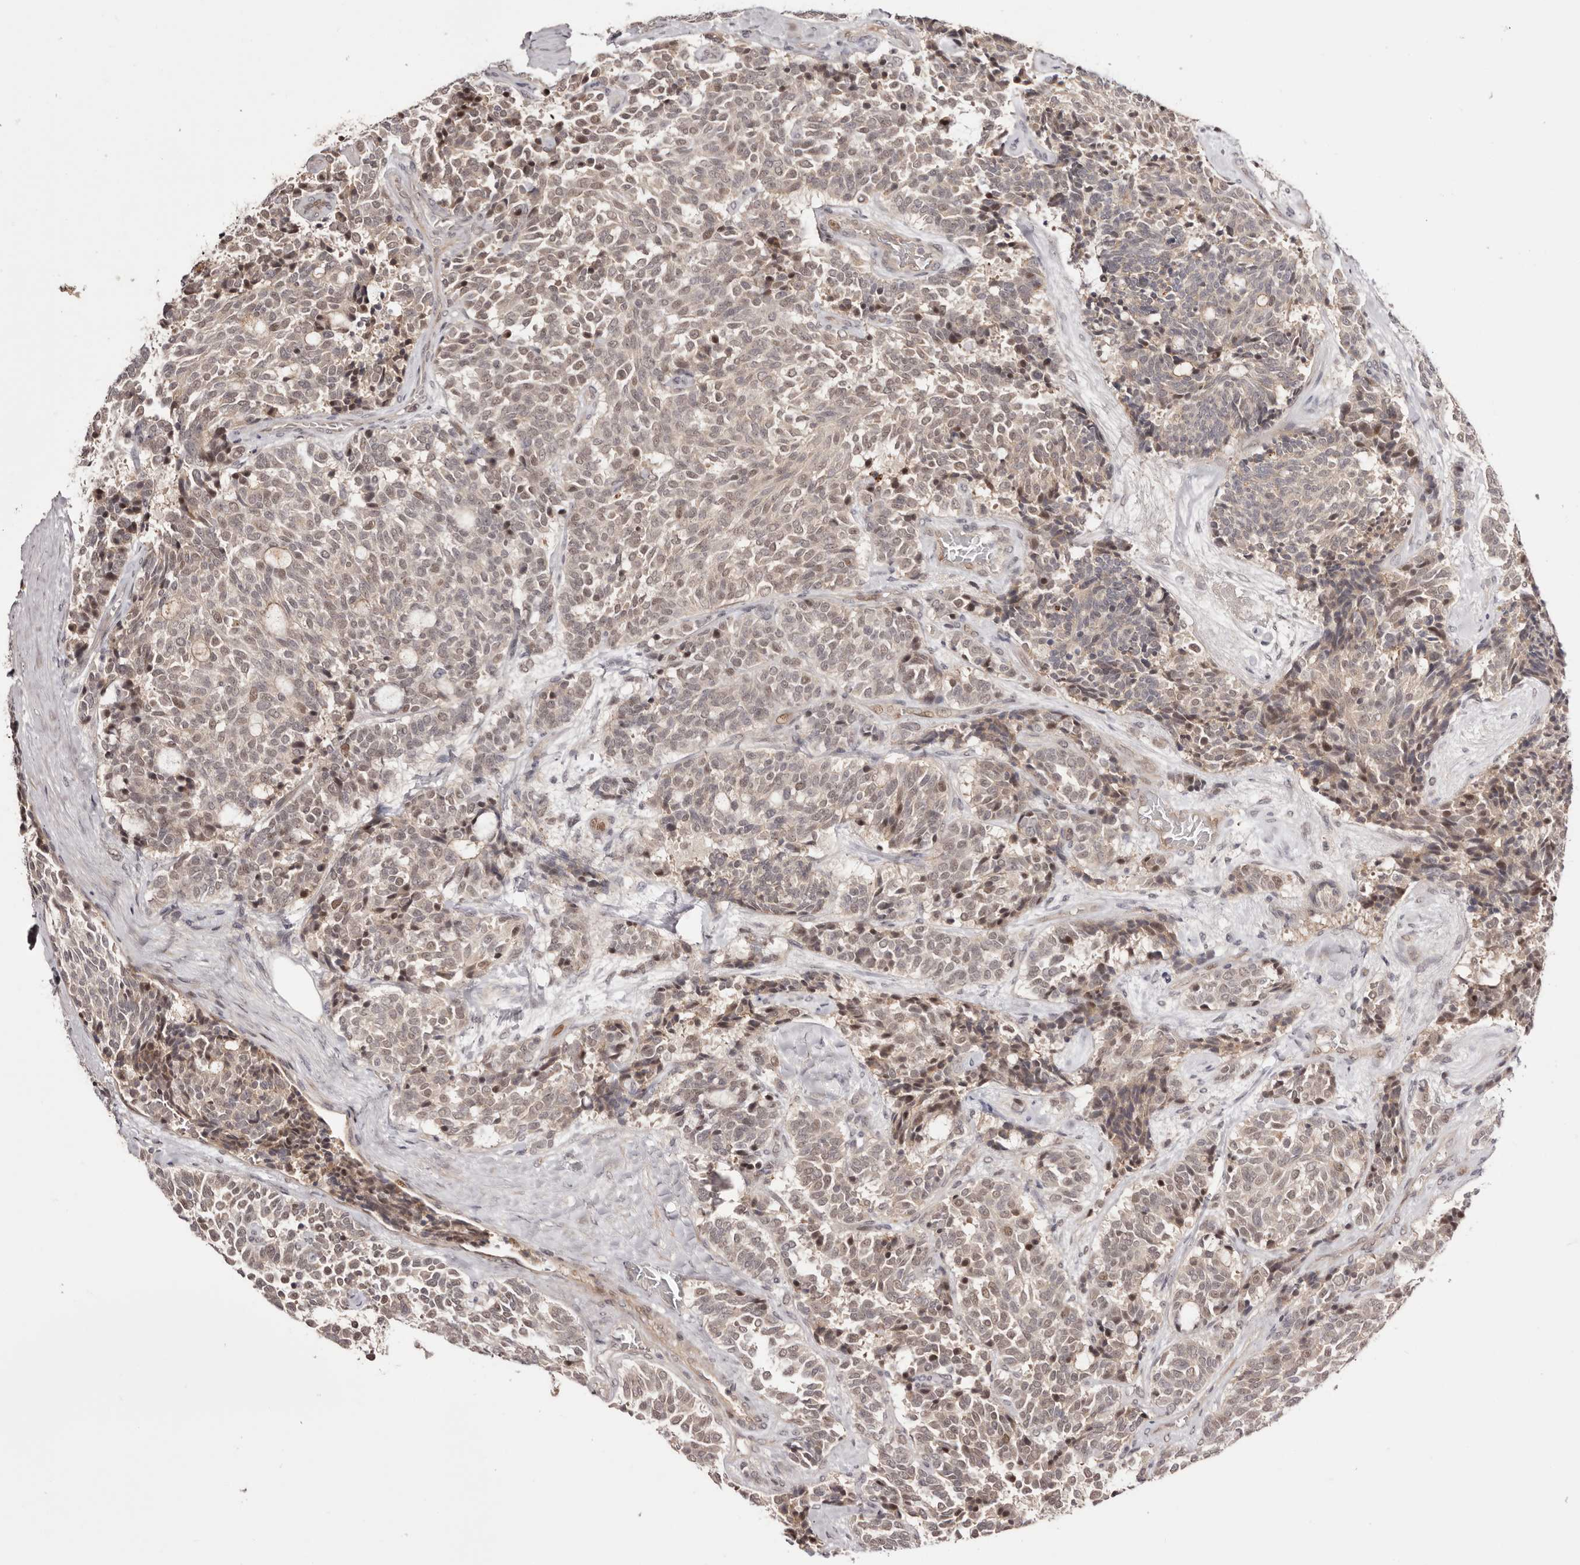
{"staining": {"intensity": "moderate", "quantity": ">75%", "location": "cytoplasmic/membranous,nuclear"}, "tissue": "carcinoid", "cell_type": "Tumor cells", "image_type": "cancer", "snomed": [{"axis": "morphology", "description": "Carcinoid, malignant, NOS"}, {"axis": "topography", "description": "Pancreas"}], "caption": "A micrograph of carcinoid stained for a protein exhibits moderate cytoplasmic/membranous and nuclear brown staining in tumor cells. Nuclei are stained in blue.", "gene": "EGR3", "patient": {"sex": "female", "age": 54}}